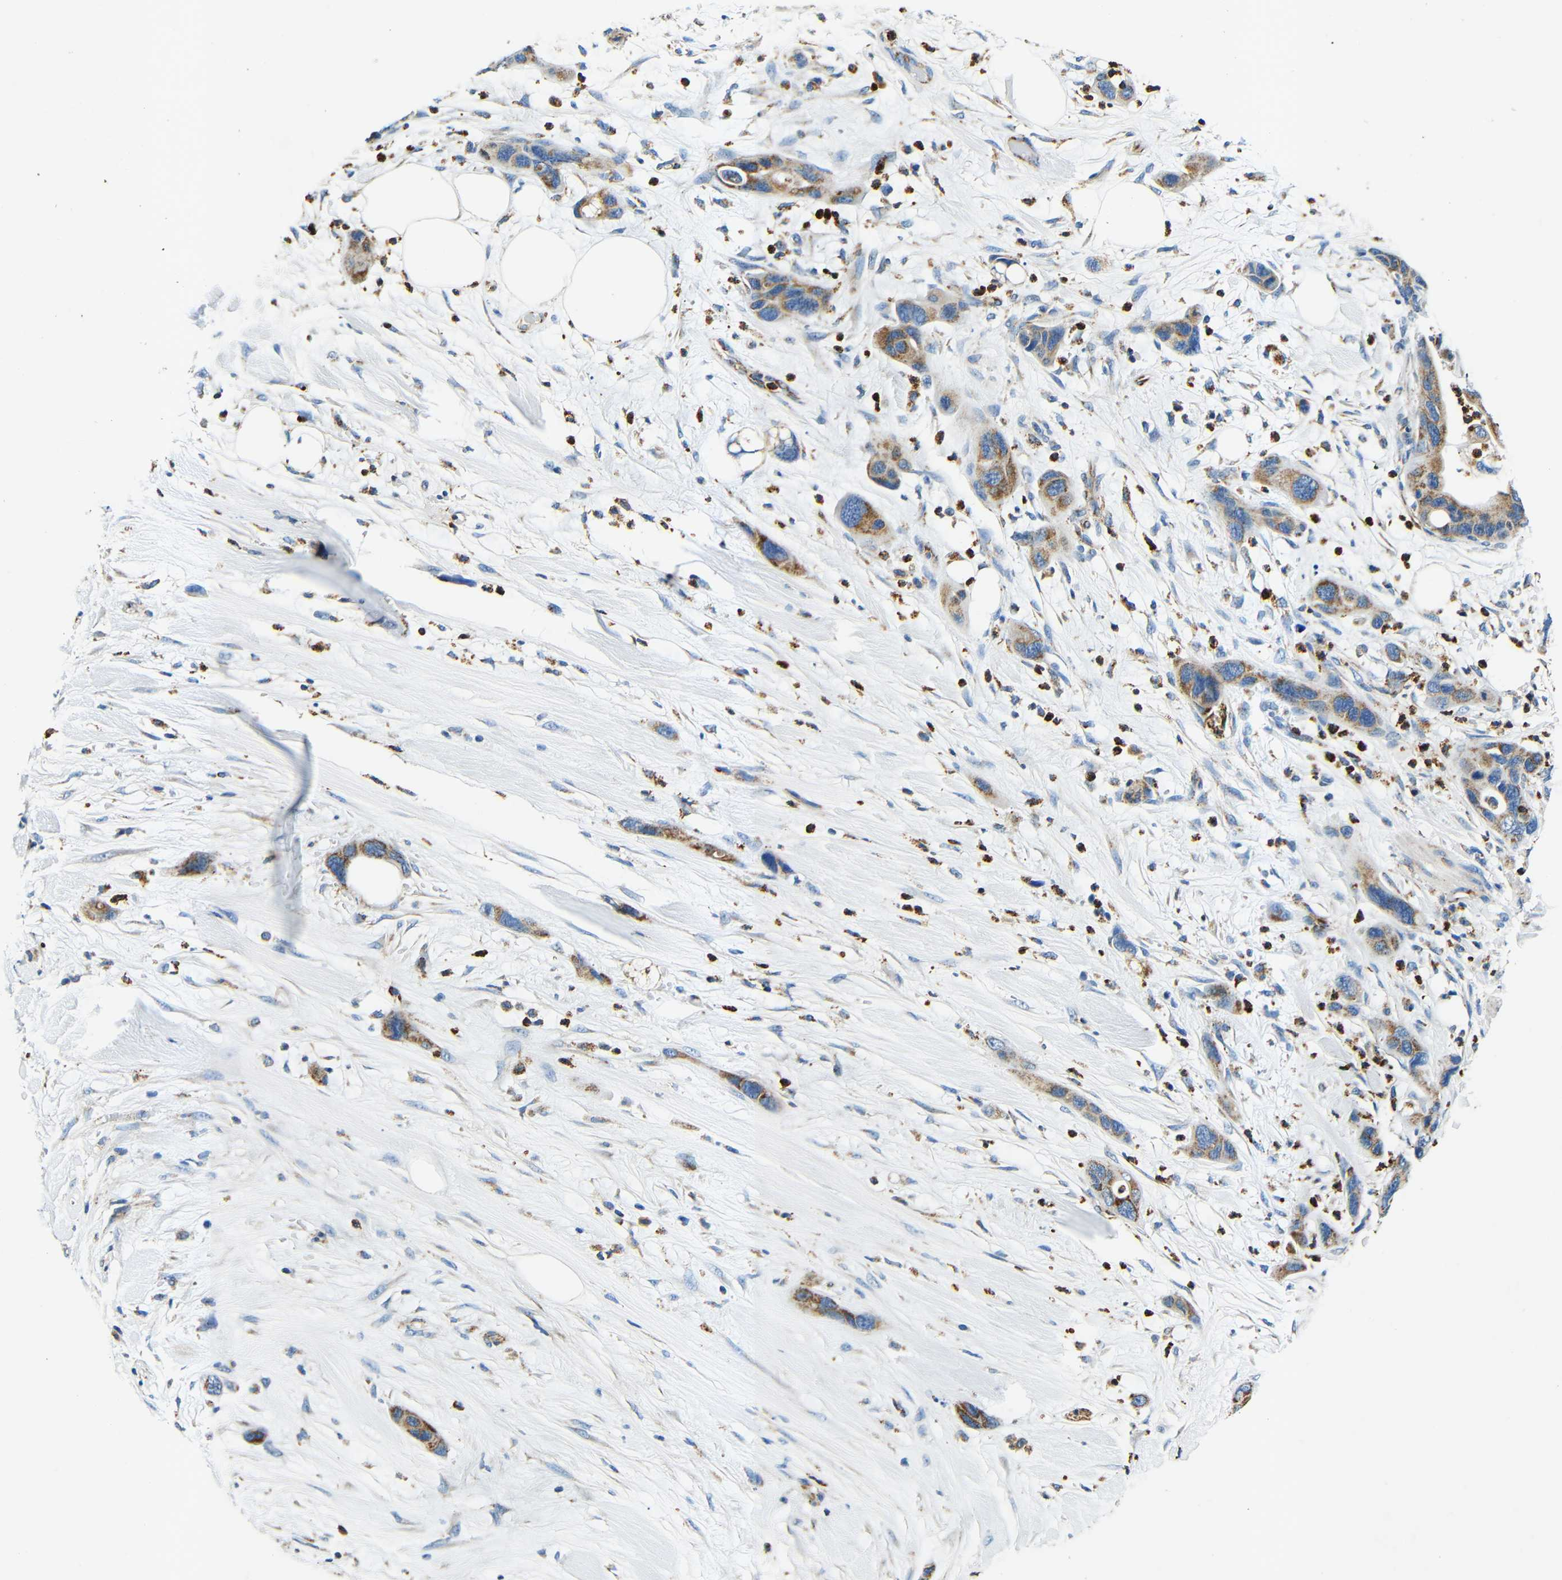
{"staining": {"intensity": "moderate", "quantity": ">75%", "location": "cytoplasmic/membranous"}, "tissue": "pancreatic cancer", "cell_type": "Tumor cells", "image_type": "cancer", "snomed": [{"axis": "morphology", "description": "Adenocarcinoma, NOS"}, {"axis": "topography", "description": "Pancreas"}], "caption": "Immunohistochemistry (IHC) staining of pancreatic cancer, which shows medium levels of moderate cytoplasmic/membranous expression in about >75% of tumor cells indicating moderate cytoplasmic/membranous protein expression. The staining was performed using DAB (3,3'-diaminobenzidine) (brown) for protein detection and nuclei were counterstained in hematoxylin (blue).", "gene": "GALNT18", "patient": {"sex": "female", "age": 71}}